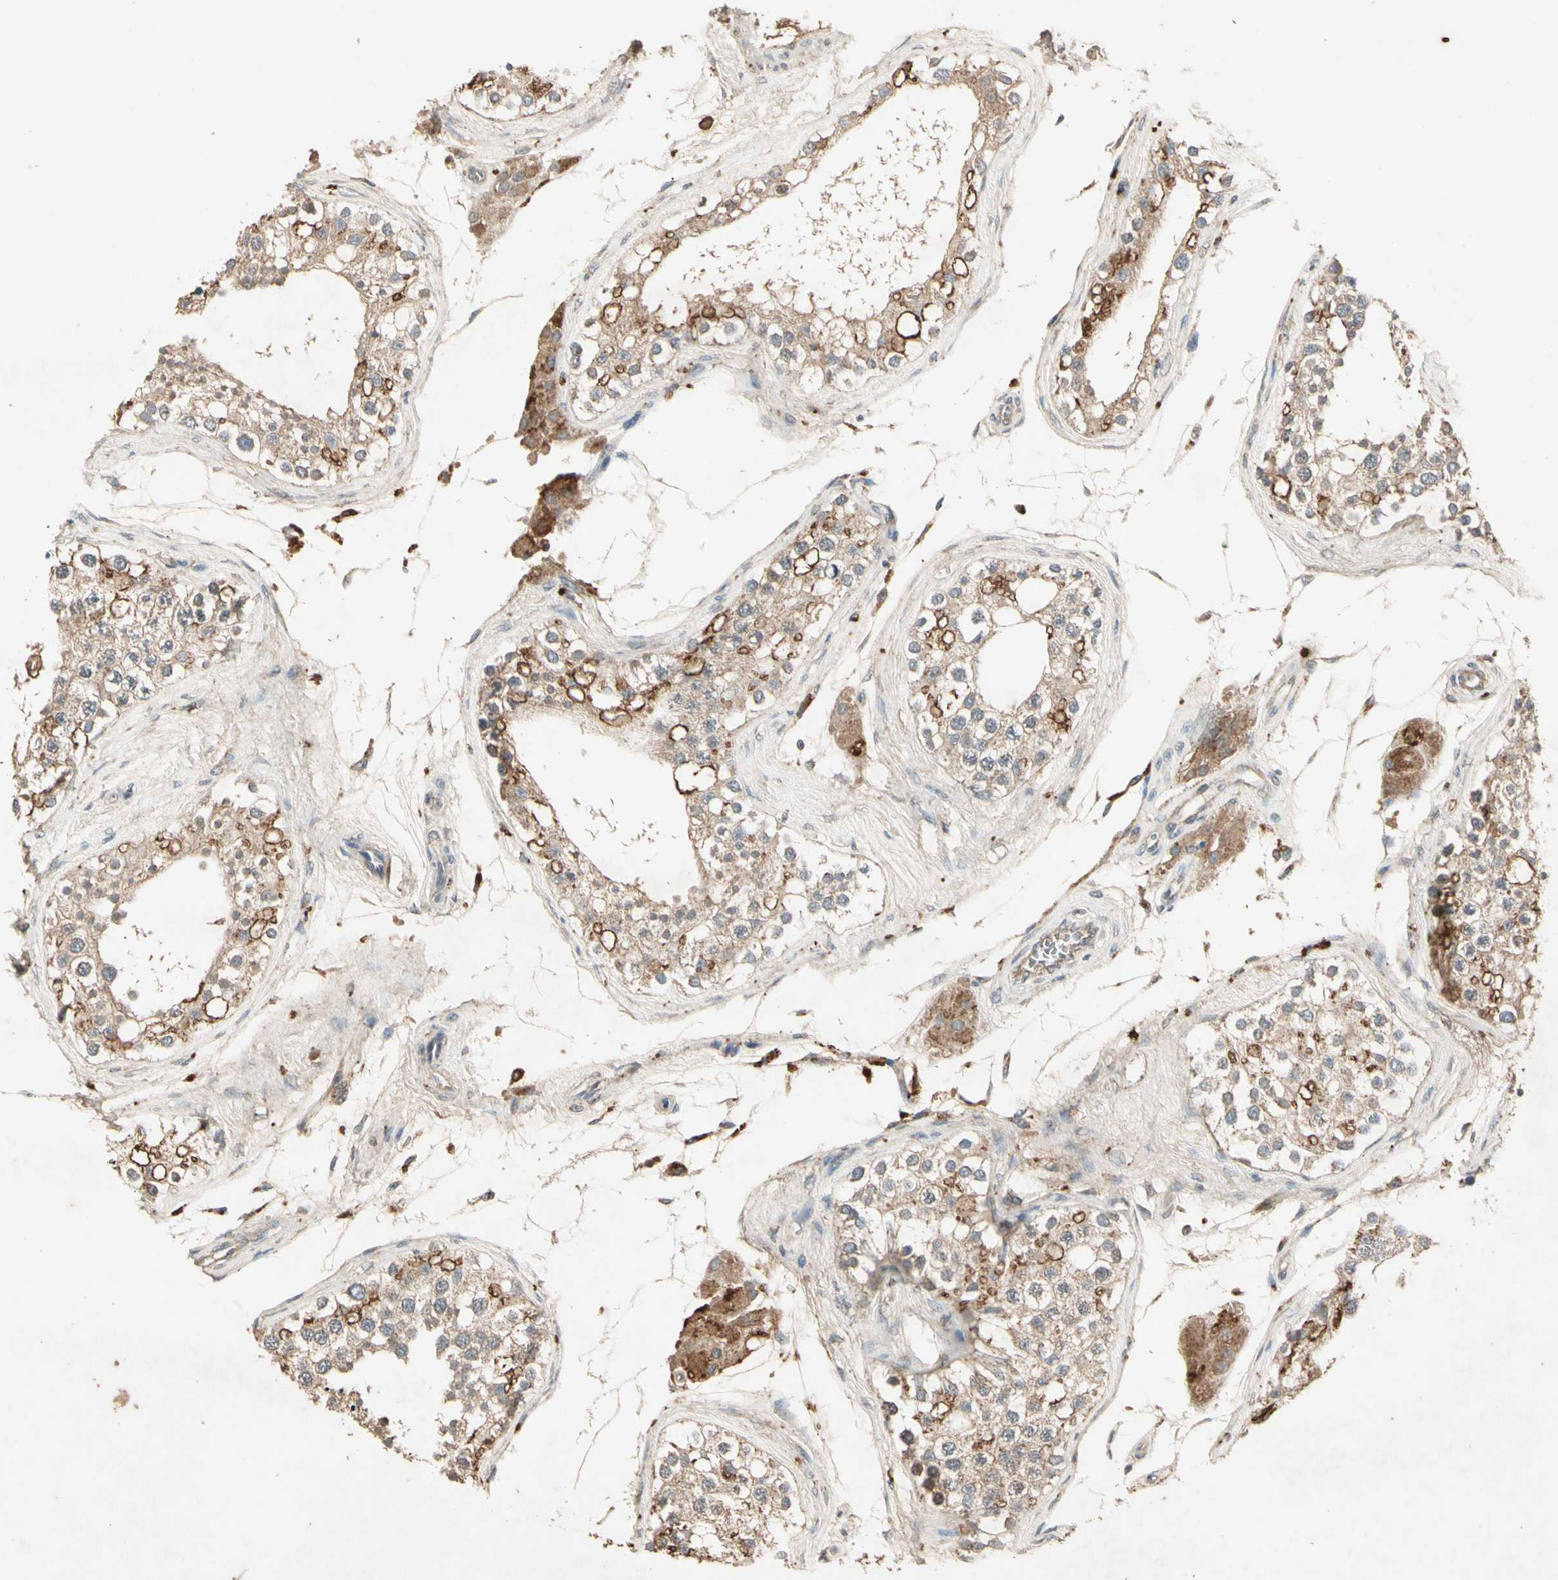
{"staining": {"intensity": "moderate", "quantity": ">75%", "location": "cytoplasmic/membranous"}, "tissue": "testis", "cell_type": "Cells in seminiferous ducts", "image_type": "normal", "snomed": [{"axis": "morphology", "description": "Normal tissue, NOS"}, {"axis": "topography", "description": "Testis"}], "caption": "A high-resolution photomicrograph shows IHC staining of unremarkable testis, which displays moderate cytoplasmic/membranous staining in about >75% of cells in seminiferous ducts. Using DAB (brown) and hematoxylin (blue) stains, captured at high magnification using brightfield microscopy.", "gene": "GPLD1", "patient": {"sex": "male", "age": 68}}